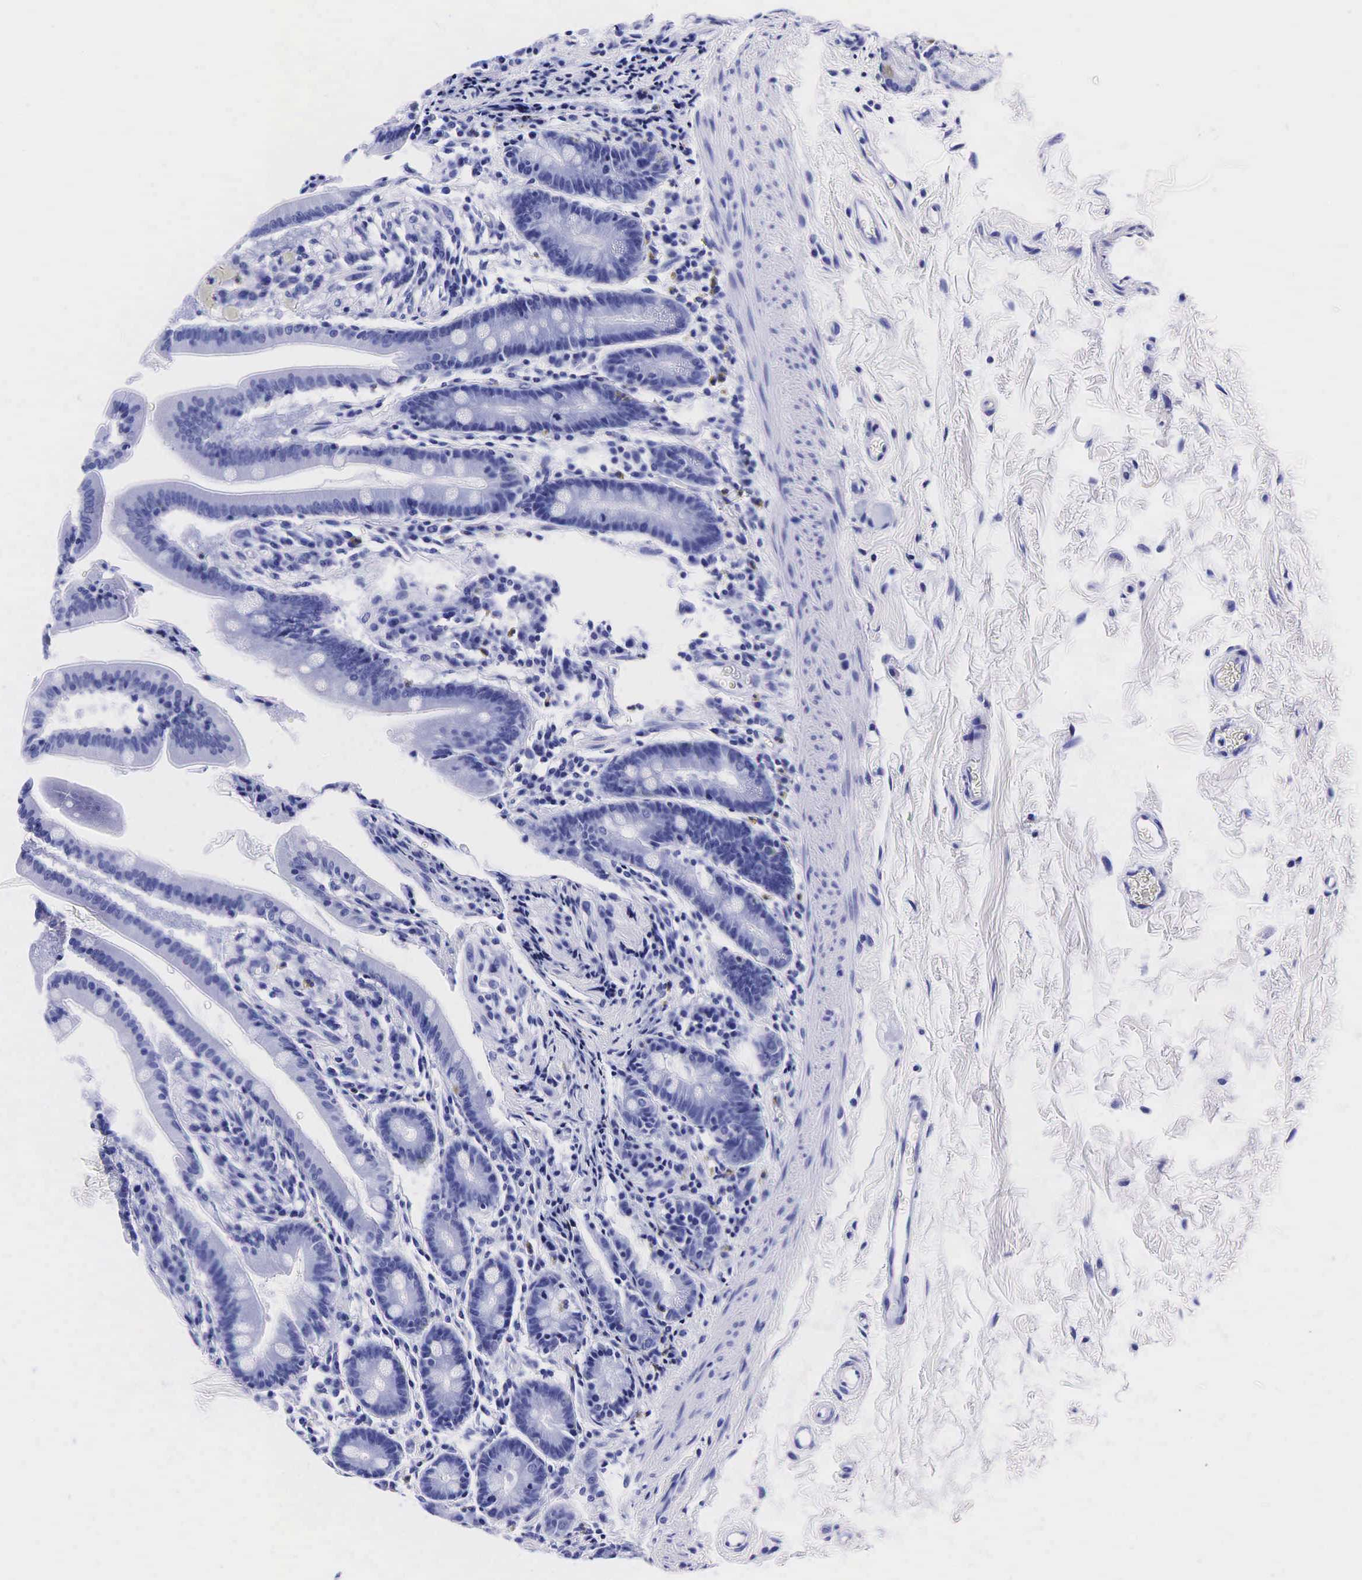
{"staining": {"intensity": "negative", "quantity": "none", "location": "none"}, "tissue": "duodenum", "cell_type": "Glandular cells", "image_type": "normal", "snomed": [{"axis": "morphology", "description": "Normal tissue, NOS"}, {"axis": "topography", "description": "Duodenum"}], "caption": "The image demonstrates no significant positivity in glandular cells of duodenum.", "gene": "ACP3", "patient": {"sex": "female", "age": 77}}